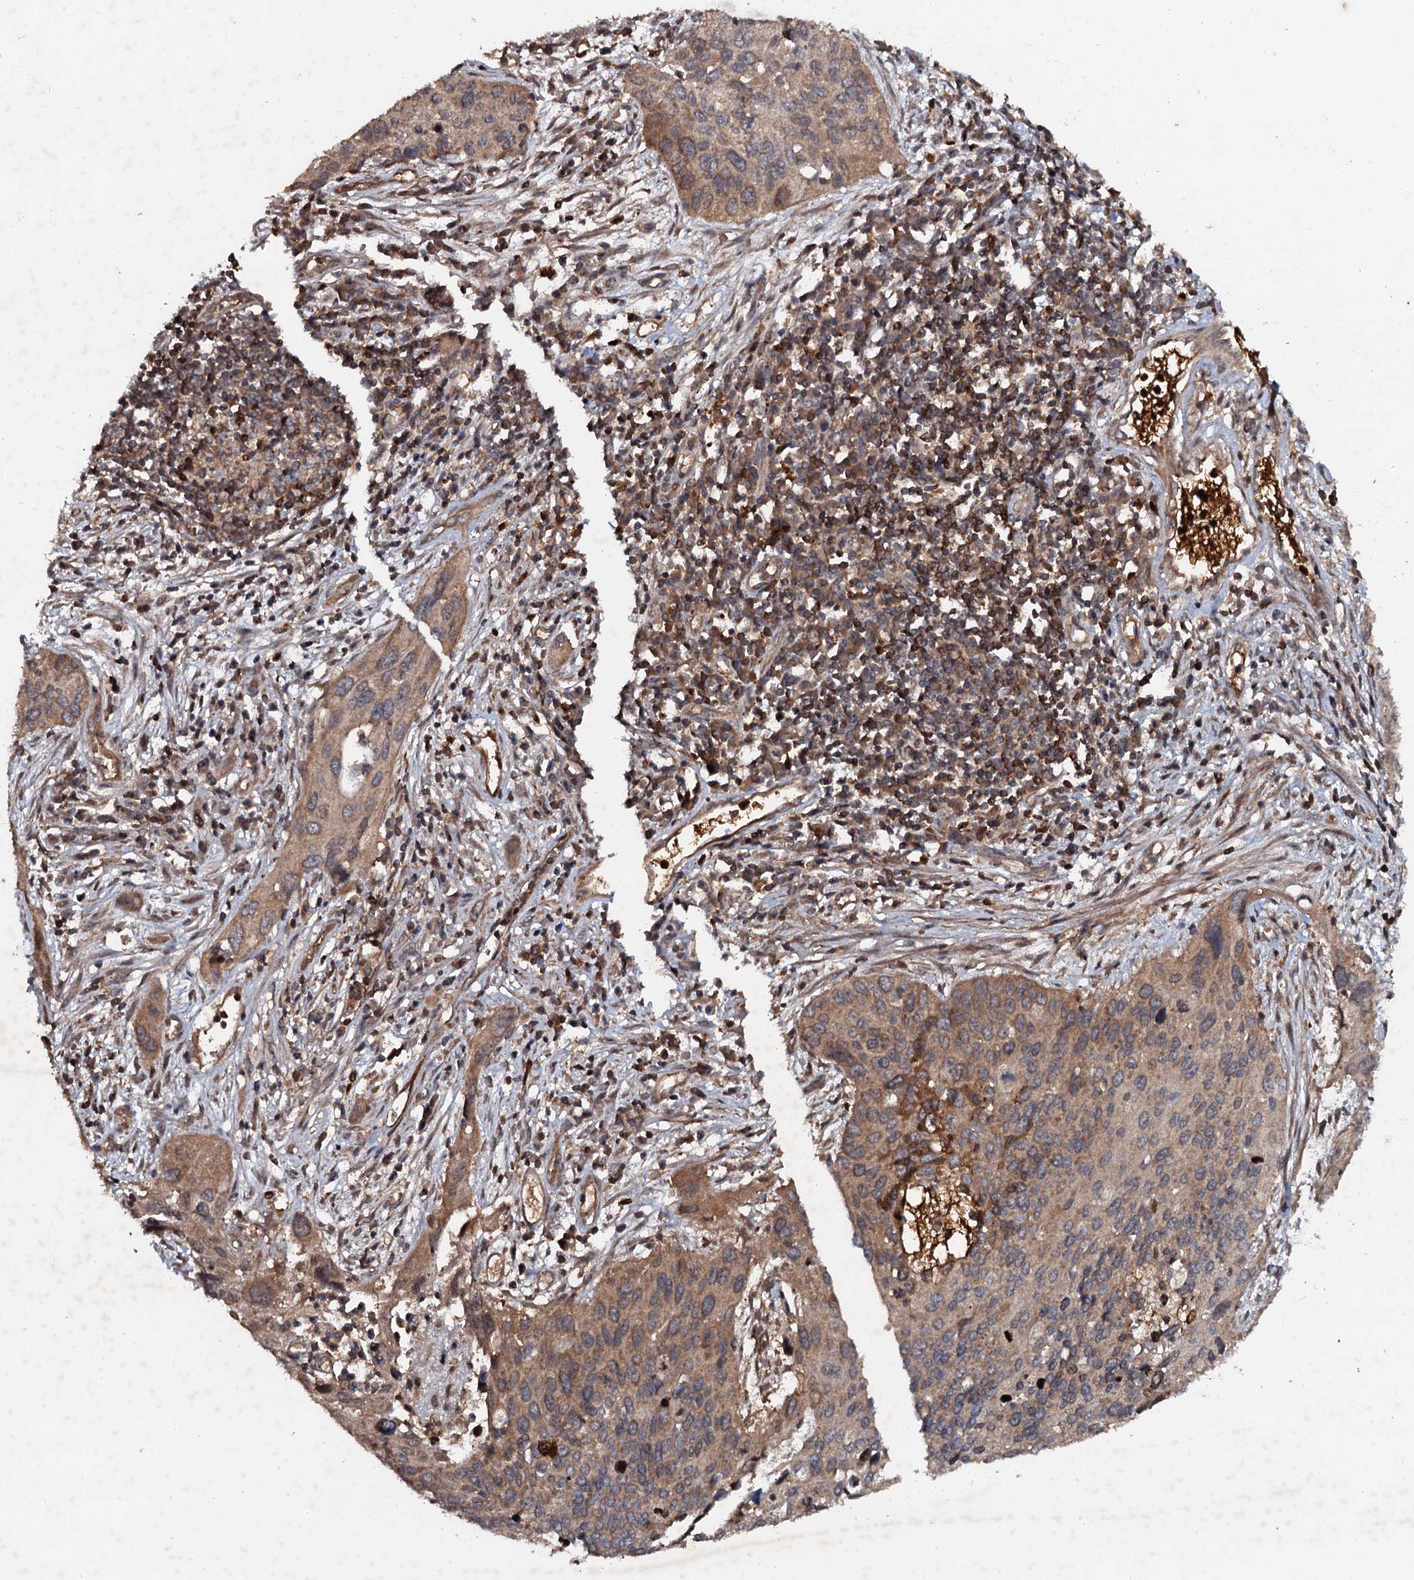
{"staining": {"intensity": "moderate", "quantity": "25%-75%", "location": "cytoplasmic/membranous"}, "tissue": "cervical cancer", "cell_type": "Tumor cells", "image_type": "cancer", "snomed": [{"axis": "morphology", "description": "Squamous cell carcinoma, NOS"}, {"axis": "topography", "description": "Cervix"}], "caption": "Tumor cells reveal moderate cytoplasmic/membranous expression in about 25%-75% of cells in squamous cell carcinoma (cervical). (DAB (3,3'-diaminobenzidine) = brown stain, brightfield microscopy at high magnification).", "gene": "ADGRG3", "patient": {"sex": "female", "age": 55}}